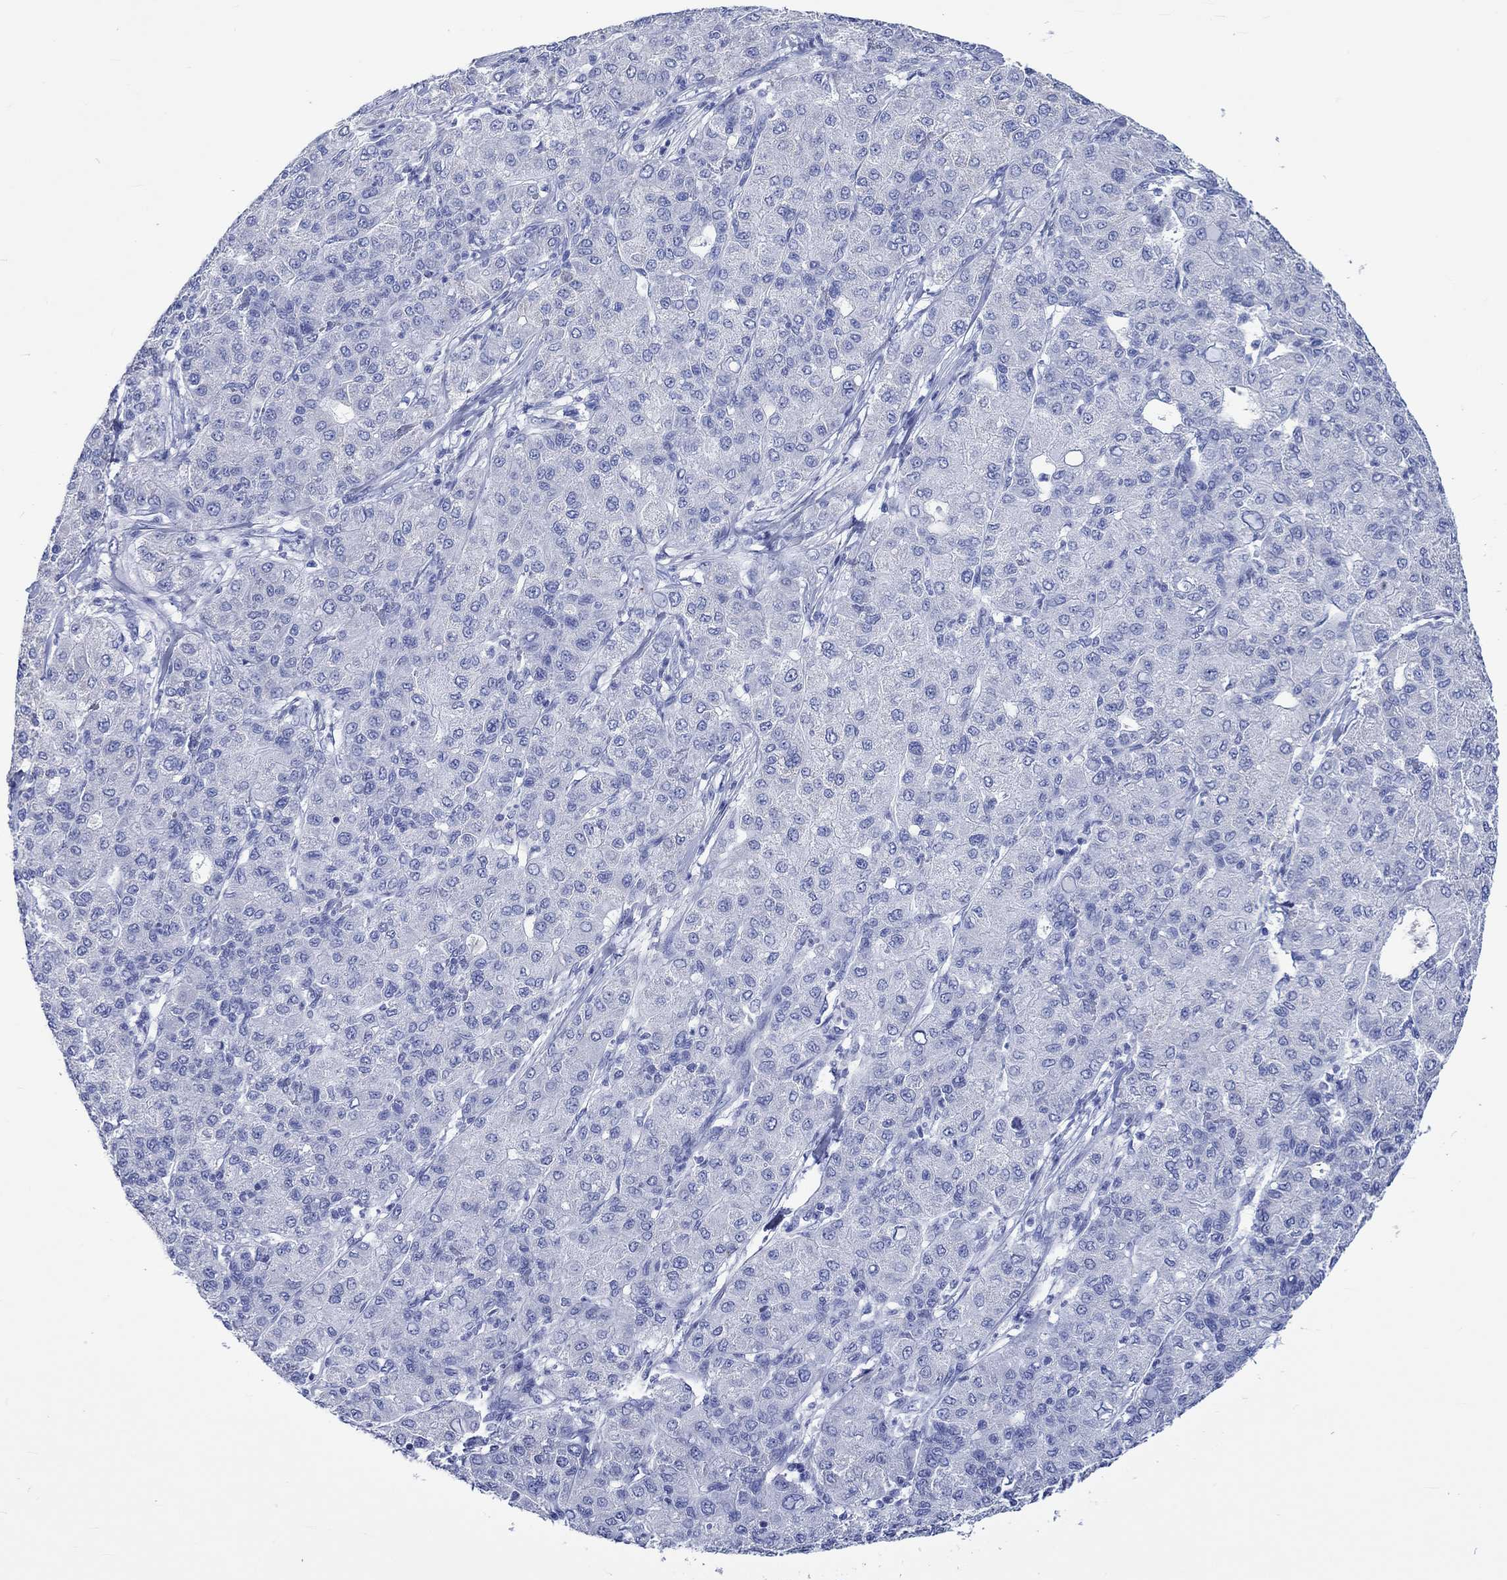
{"staining": {"intensity": "negative", "quantity": "none", "location": "none"}, "tissue": "liver cancer", "cell_type": "Tumor cells", "image_type": "cancer", "snomed": [{"axis": "morphology", "description": "Carcinoma, Hepatocellular, NOS"}, {"axis": "topography", "description": "Liver"}], "caption": "A photomicrograph of human liver cancer (hepatocellular carcinoma) is negative for staining in tumor cells. (Stains: DAB (3,3'-diaminobenzidine) immunohistochemistry (IHC) with hematoxylin counter stain, Microscopy: brightfield microscopy at high magnification).", "gene": "KLHL33", "patient": {"sex": "male", "age": 65}}